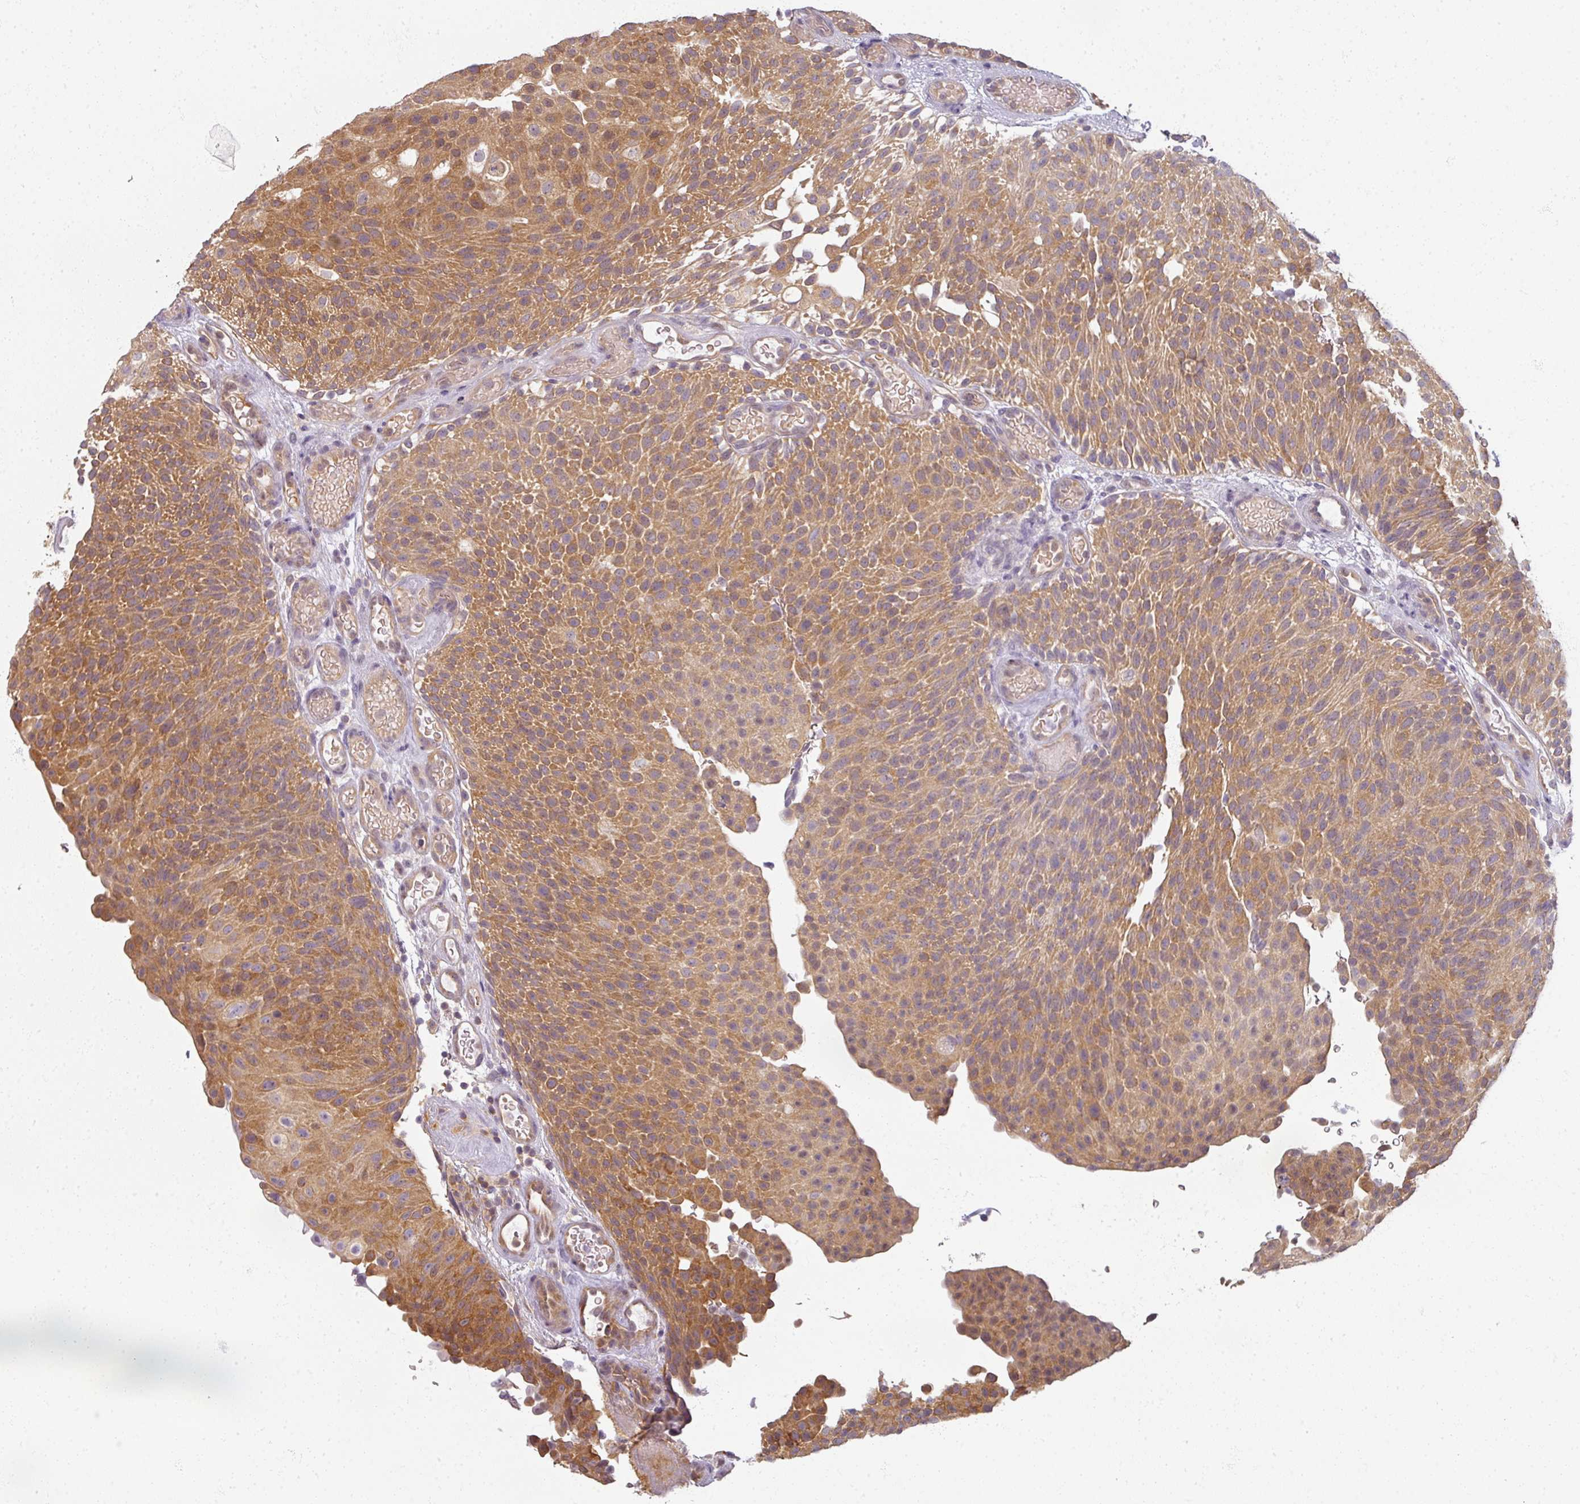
{"staining": {"intensity": "moderate", "quantity": ">75%", "location": "cytoplasmic/membranous"}, "tissue": "urothelial cancer", "cell_type": "Tumor cells", "image_type": "cancer", "snomed": [{"axis": "morphology", "description": "Urothelial carcinoma, Low grade"}, {"axis": "topography", "description": "Urinary bladder"}], "caption": "Brown immunohistochemical staining in low-grade urothelial carcinoma shows moderate cytoplasmic/membranous expression in about >75% of tumor cells.", "gene": "AGPAT4", "patient": {"sex": "male", "age": 78}}